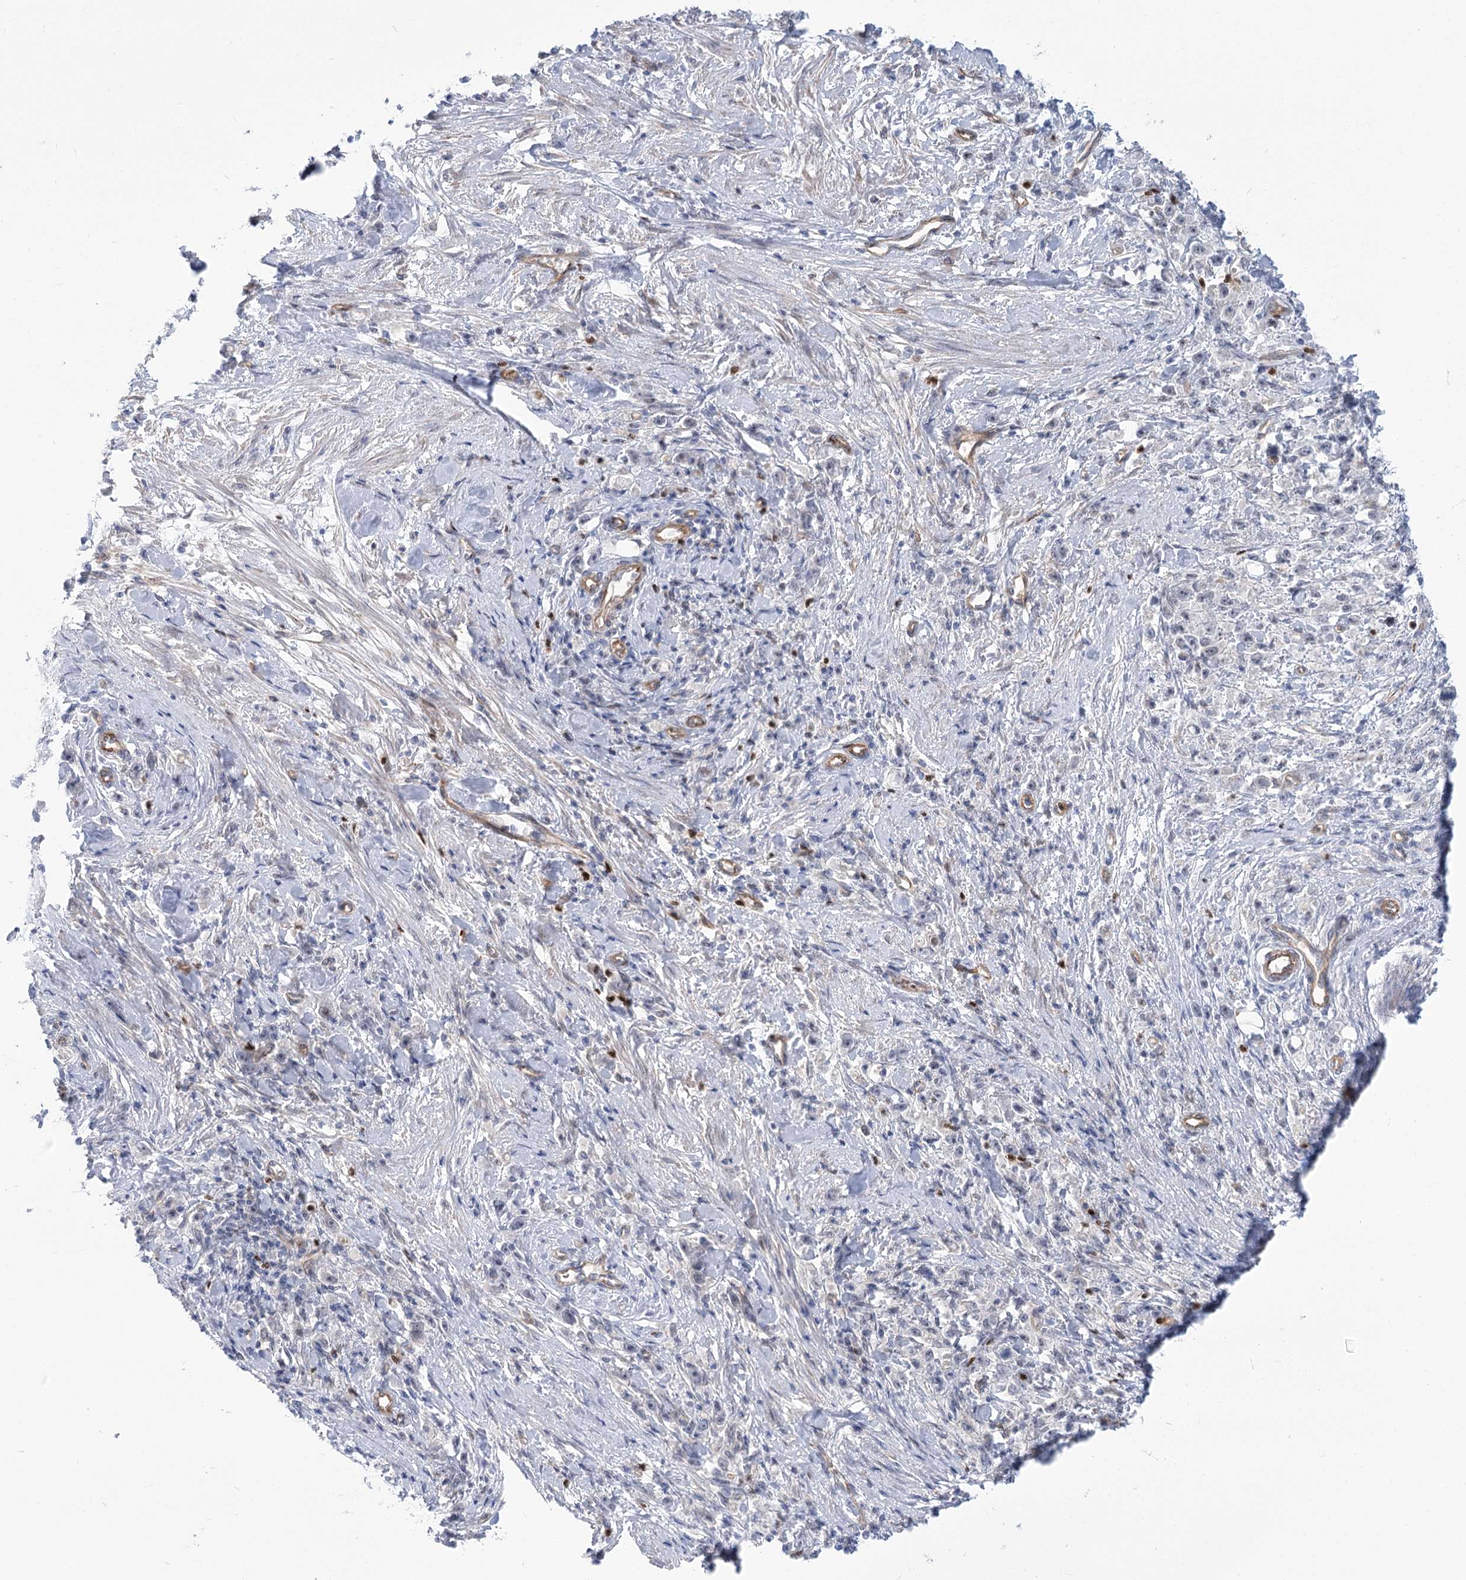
{"staining": {"intensity": "negative", "quantity": "none", "location": "none"}, "tissue": "stomach cancer", "cell_type": "Tumor cells", "image_type": "cancer", "snomed": [{"axis": "morphology", "description": "Adenocarcinoma, NOS"}, {"axis": "topography", "description": "Stomach"}], "caption": "Stomach cancer (adenocarcinoma) was stained to show a protein in brown. There is no significant expression in tumor cells. (DAB immunohistochemistry, high magnification).", "gene": "THAP6", "patient": {"sex": "female", "age": 59}}